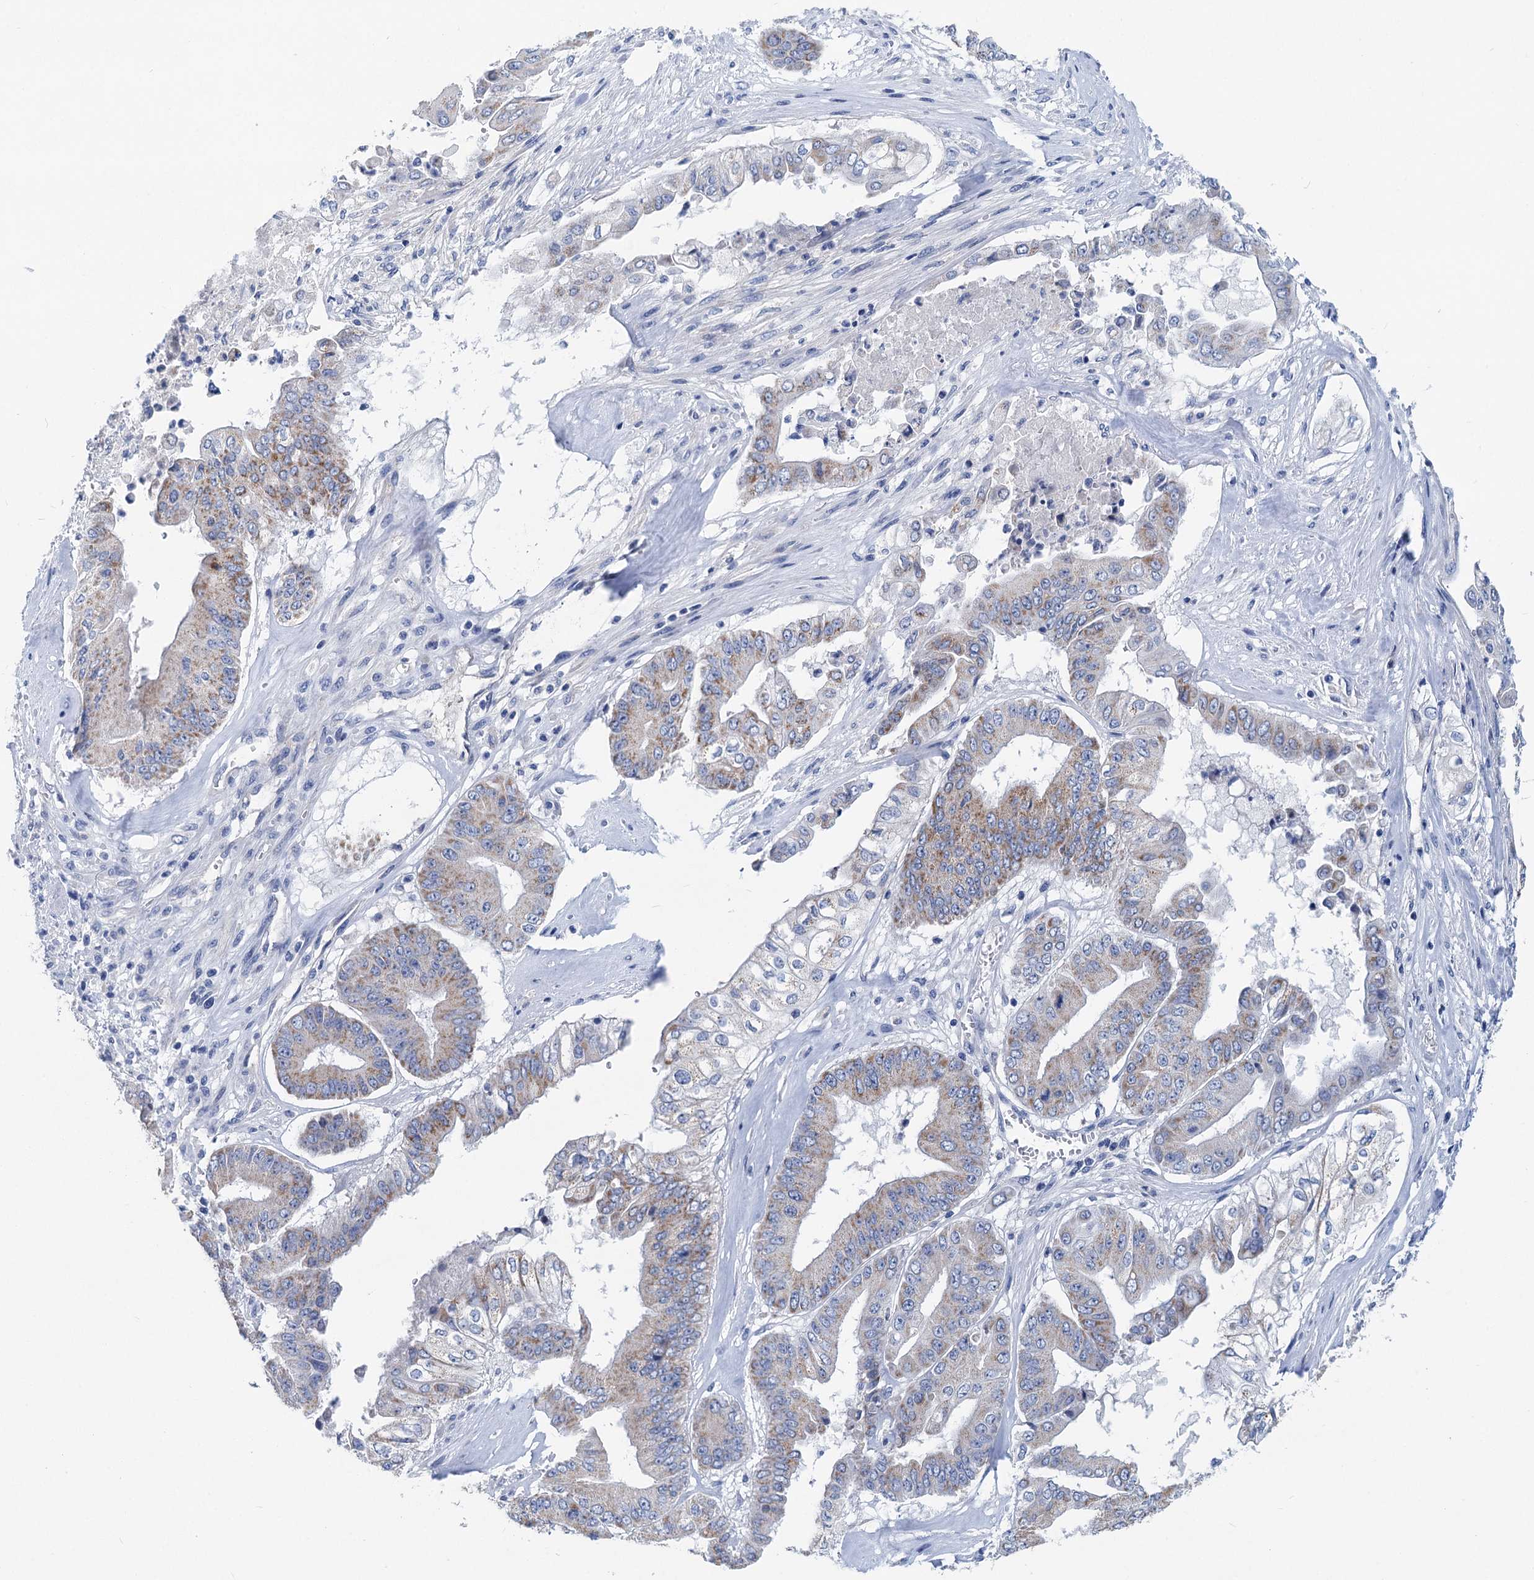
{"staining": {"intensity": "moderate", "quantity": "25%-75%", "location": "cytoplasmic/membranous"}, "tissue": "pancreatic cancer", "cell_type": "Tumor cells", "image_type": "cancer", "snomed": [{"axis": "morphology", "description": "Adenocarcinoma, NOS"}, {"axis": "topography", "description": "Pancreas"}], "caption": "High-power microscopy captured an immunohistochemistry (IHC) histopathology image of adenocarcinoma (pancreatic), revealing moderate cytoplasmic/membranous positivity in approximately 25%-75% of tumor cells.", "gene": "CHDH", "patient": {"sex": "female", "age": 77}}